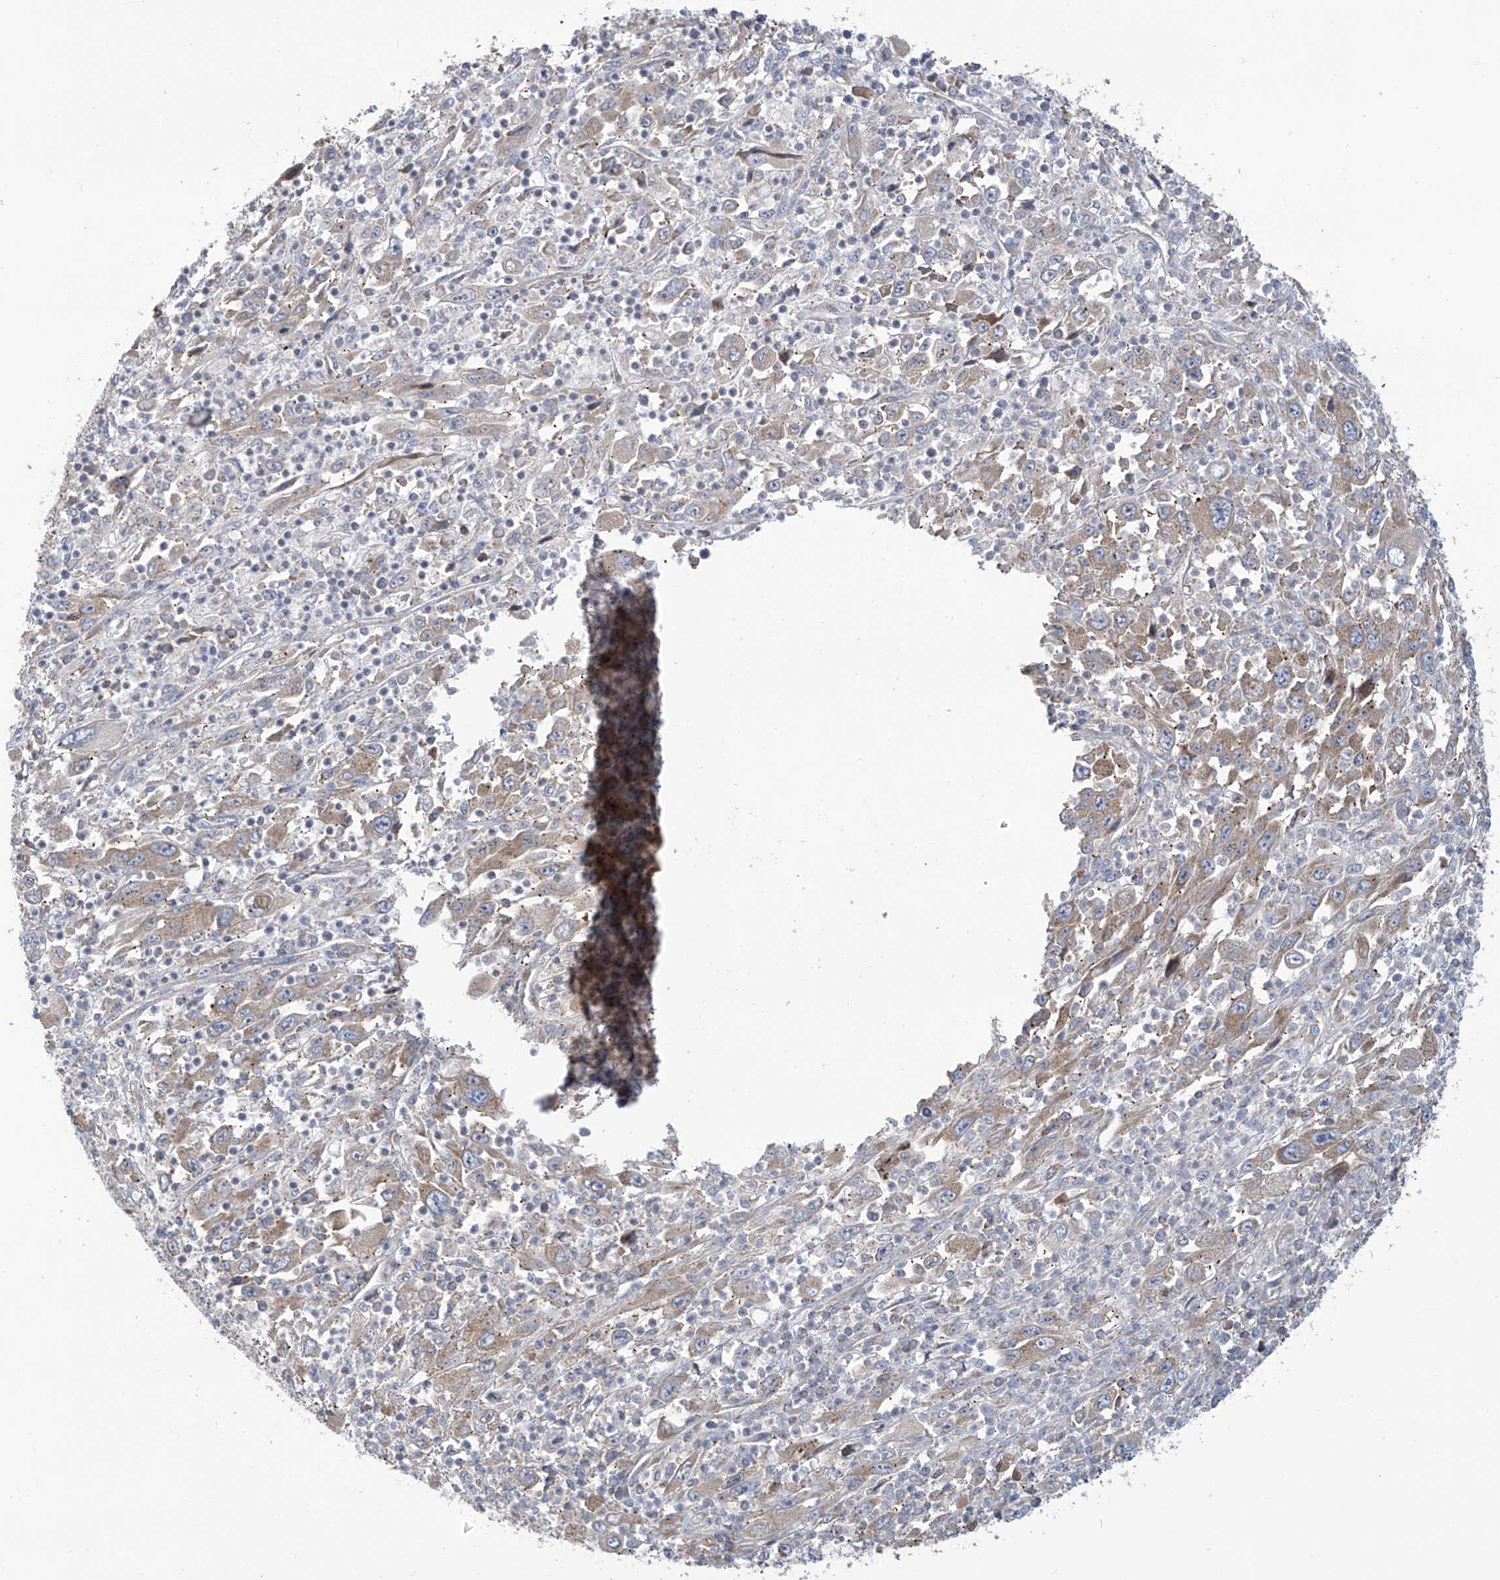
{"staining": {"intensity": "weak", "quantity": "<25%", "location": "cytoplasmic/membranous"}, "tissue": "melanoma", "cell_type": "Tumor cells", "image_type": "cancer", "snomed": [{"axis": "morphology", "description": "Malignant melanoma, Metastatic site"}, {"axis": "topography", "description": "Skin"}], "caption": "A histopathology image of melanoma stained for a protein displays no brown staining in tumor cells. The staining was performed using DAB (3,3'-diaminobenzidine) to visualize the protein expression in brown, while the nuclei were stained in blue with hematoxylin (Magnification: 20x).", "gene": "SENP2", "patient": {"sex": "female", "age": 56}}